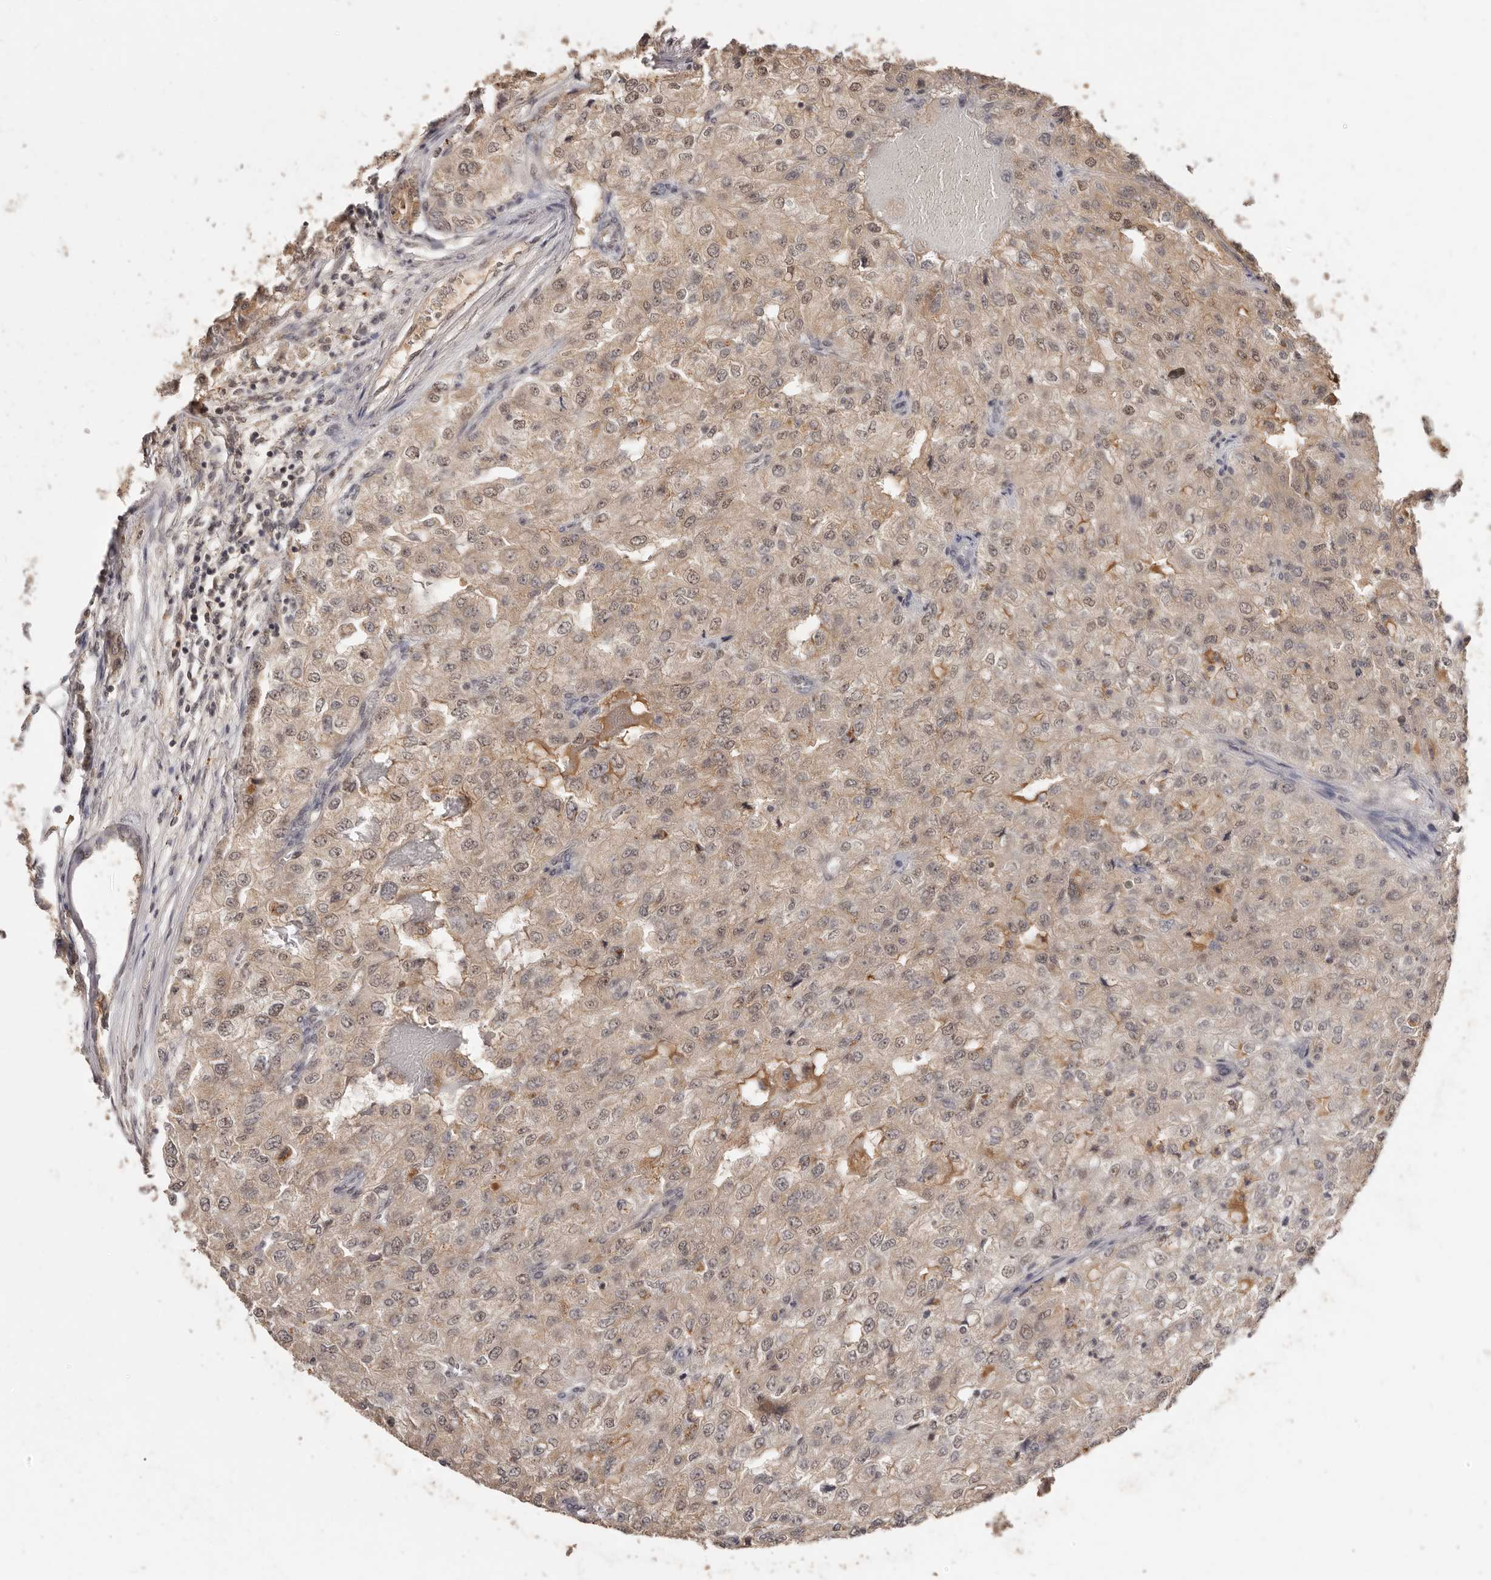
{"staining": {"intensity": "weak", "quantity": ">75%", "location": "cytoplasmic/membranous,nuclear"}, "tissue": "renal cancer", "cell_type": "Tumor cells", "image_type": "cancer", "snomed": [{"axis": "morphology", "description": "Adenocarcinoma, NOS"}, {"axis": "topography", "description": "Kidney"}], "caption": "Weak cytoplasmic/membranous and nuclear protein positivity is appreciated in approximately >75% of tumor cells in renal cancer.", "gene": "TSPAN13", "patient": {"sex": "female", "age": 54}}